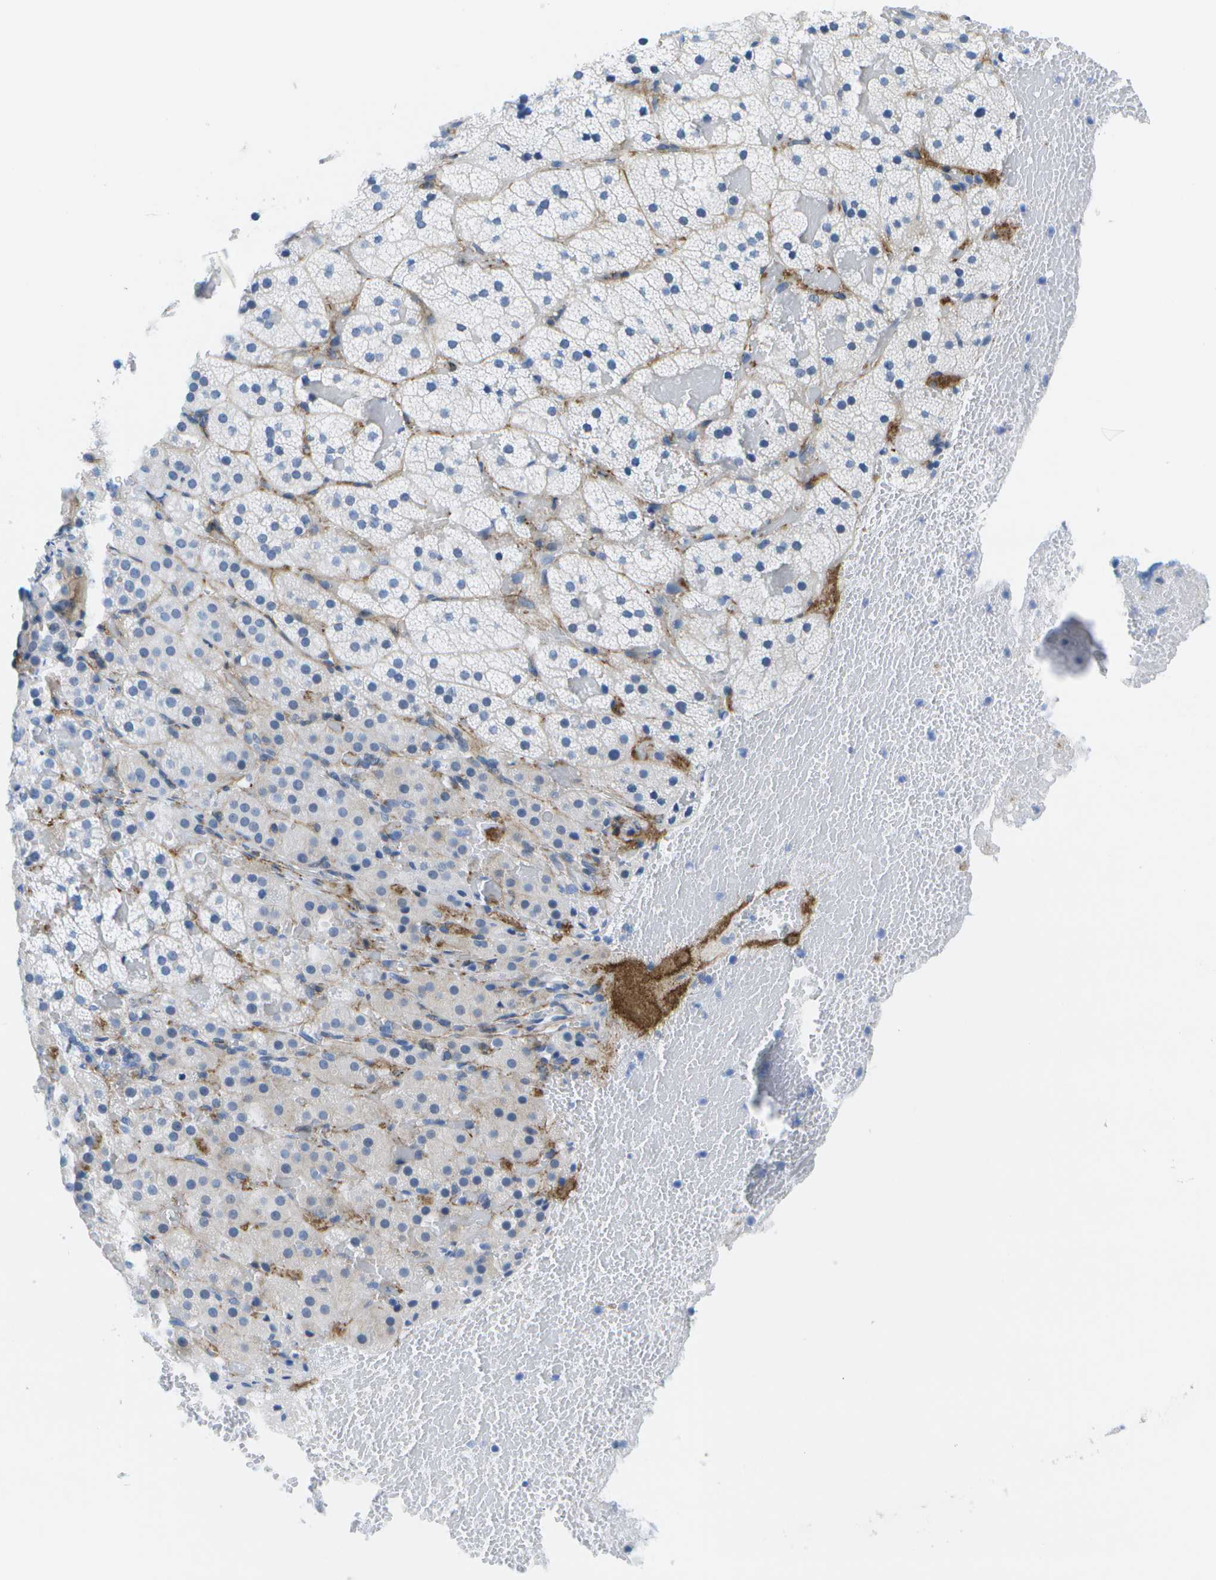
{"staining": {"intensity": "negative", "quantity": "none", "location": "none"}, "tissue": "adrenal gland", "cell_type": "Glandular cells", "image_type": "normal", "snomed": [{"axis": "morphology", "description": "Normal tissue, NOS"}, {"axis": "topography", "description": "Adrenal gland"}], "caption": "There is no significant staining in glandular cells of adrenal gland. Brightfield microscopy of immunohistochemistry (IHC) stained with DAB (brown) and hematoxylin (blue), captured at high magnification.", "gene": "ADGRG6", "patient": {"sex": "female", "age": 59}}